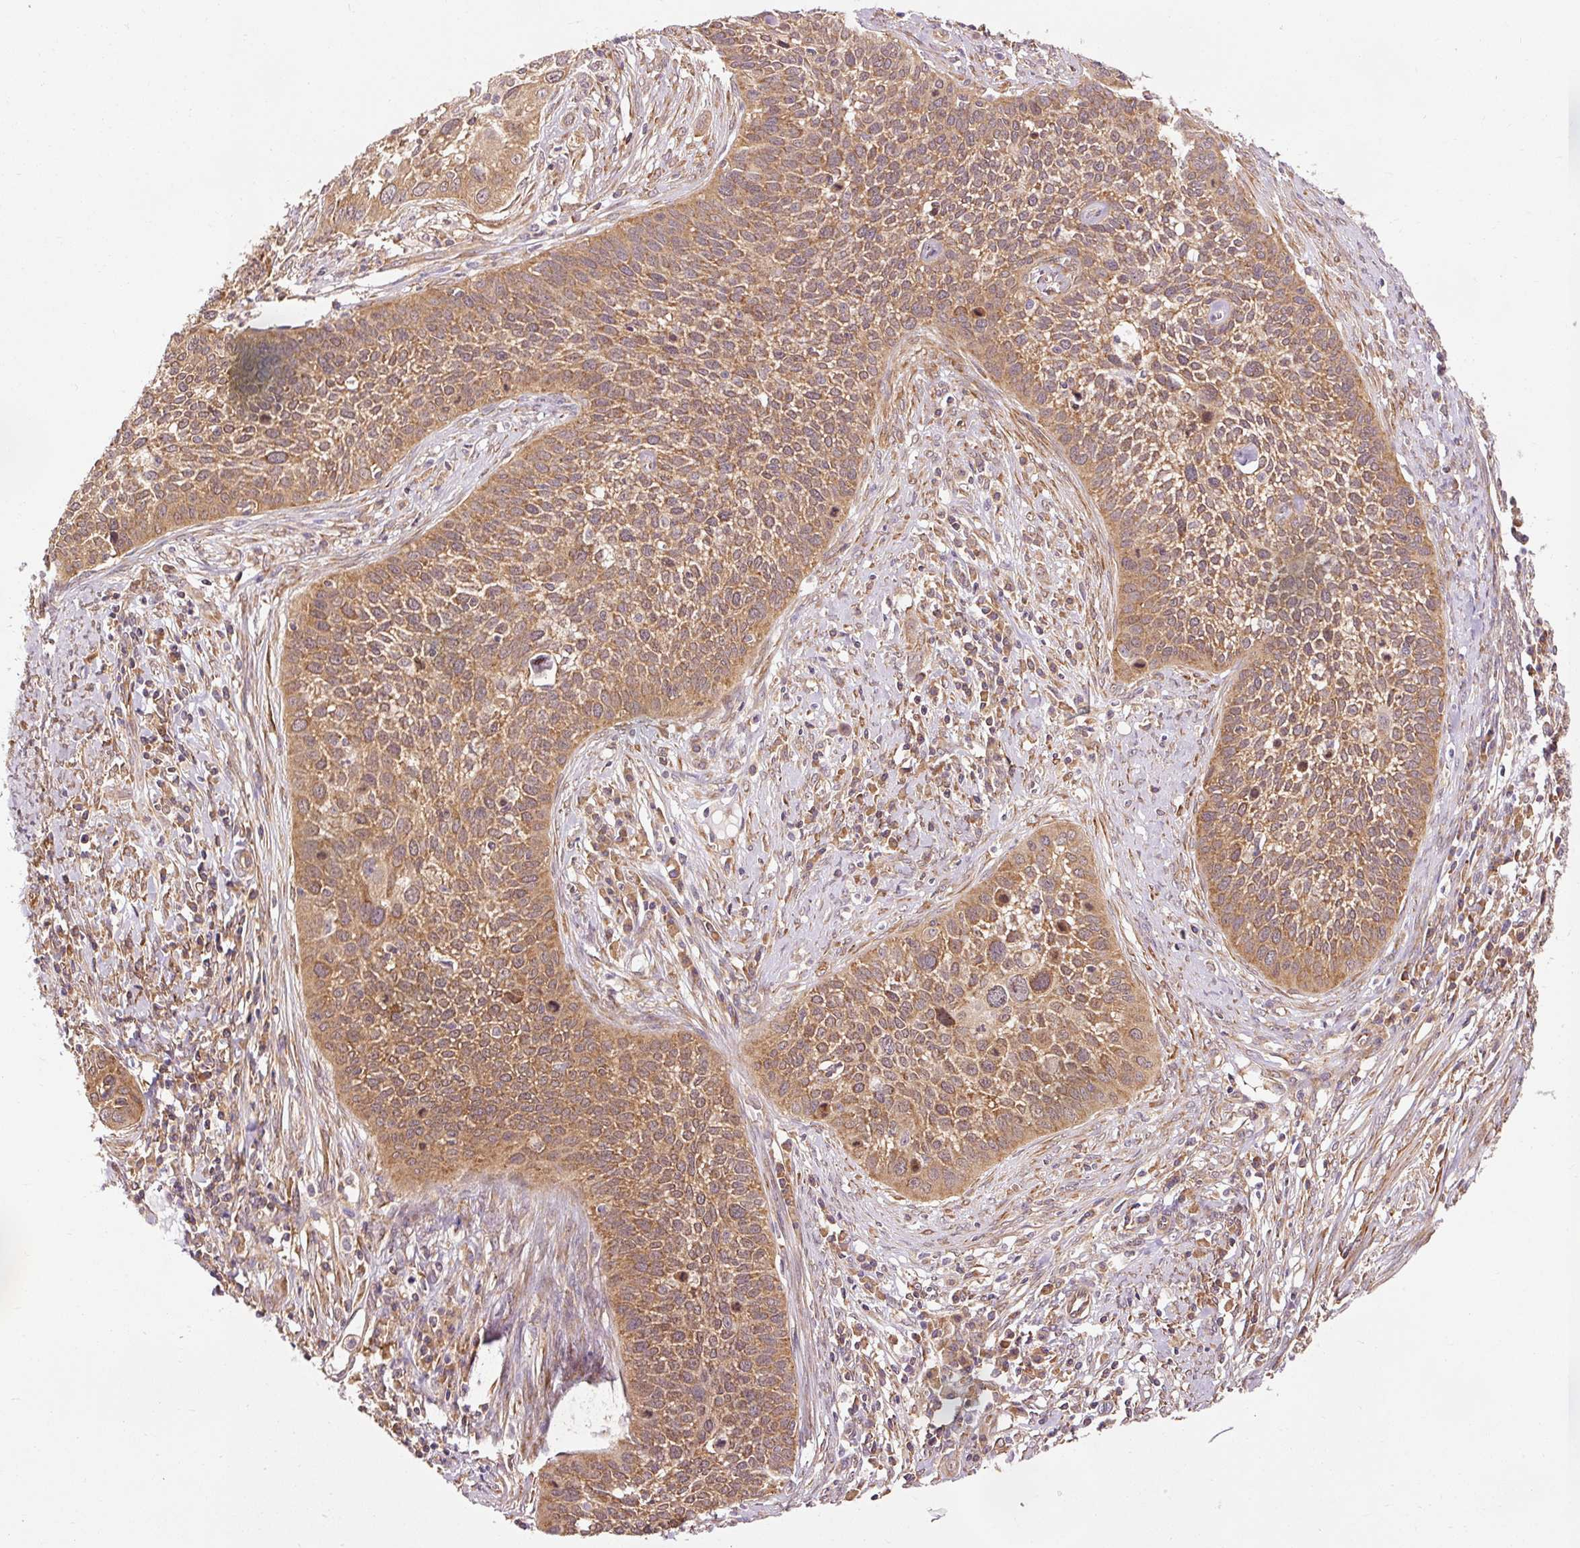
{"staining": {"intensity": "strong", "quantity": ">75%", "location": "cytoplasmic/membranous"}, "tissue": "cervical cancer", "cell_type": "Tumor cells", "image_type": "cancer", "snomed": [{"axis": "morphology", "description": "Squamous cell carcinoma, NOS"}, {"axis": "topography", "description": "Cervix"}], "caption": "Tumor cells display high levels of strong cytoplasmic/membranous staining in approximately >75% of cells in human cervical squamous cell carcinoma. (DAB (3,3'-diaminobenzidine) IHC with brightfield microscopy, high magnification).", "gene": "PDAP1", "patient": {"sex": "female", "age": 34}}